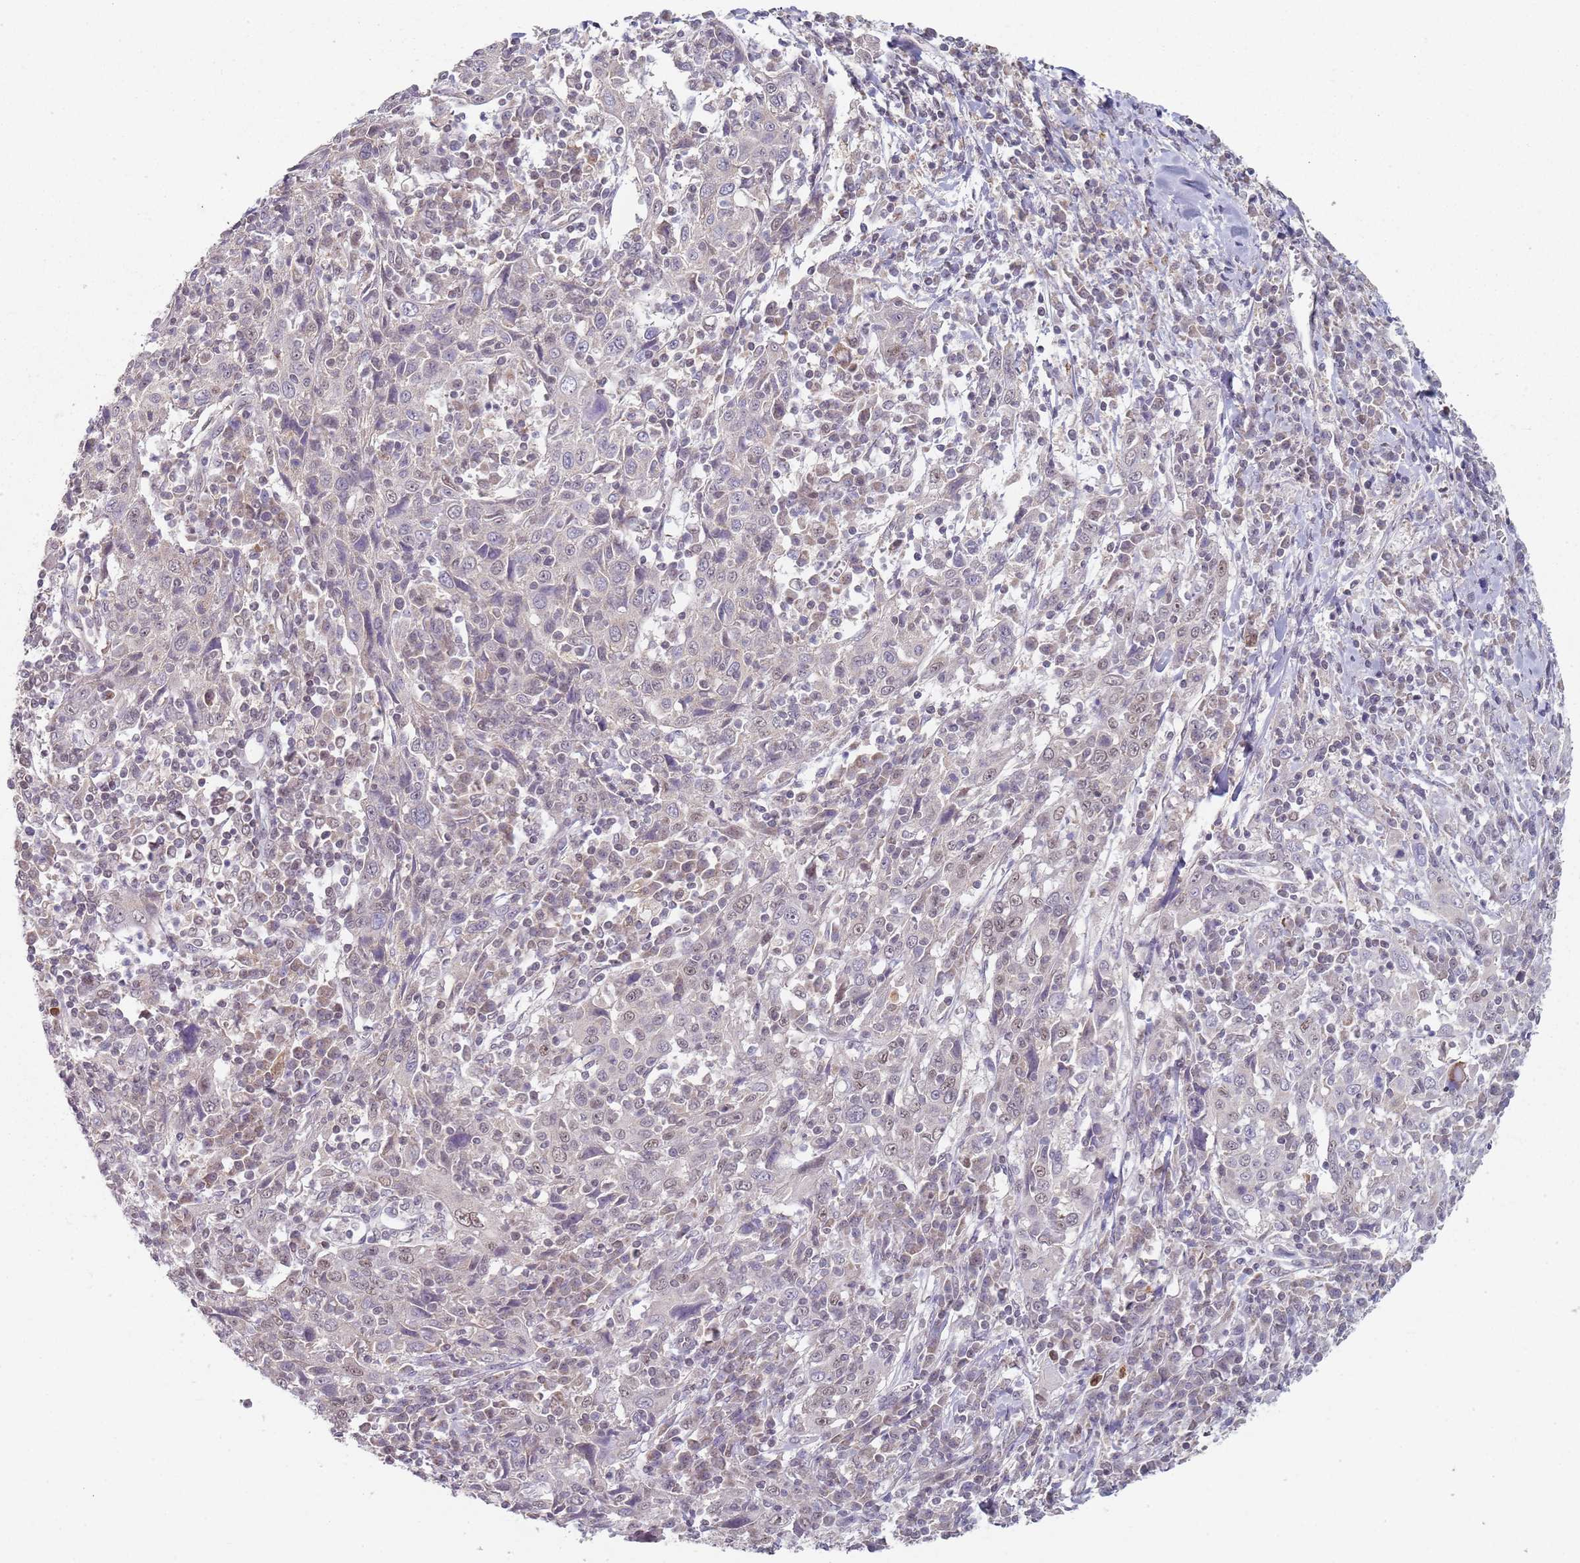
{"staining": {"intensity": "negative", "quantity": "none", "location": "none"}, "tissue": "cervical cancer", "cell_type": "Tumor cells", "image_type": "cancer", "snomed": [{"axis": "morphology", "description": "Squamous cell carcinoma, NOS"}, {"axis": "topography", "description": "Cervix"}], "caption": "DAB immunohistochemical staining of human cervical squamous cell carcinoma reveals no significant positivity in tumor cells. Brightfield microscopy of immunohistochemistry stained with DAB (brown) and hematoxylin (blue), captured at high magnification.", "gene": "SMARCAL1", "patient": {"sex": "female", "age": 46}}